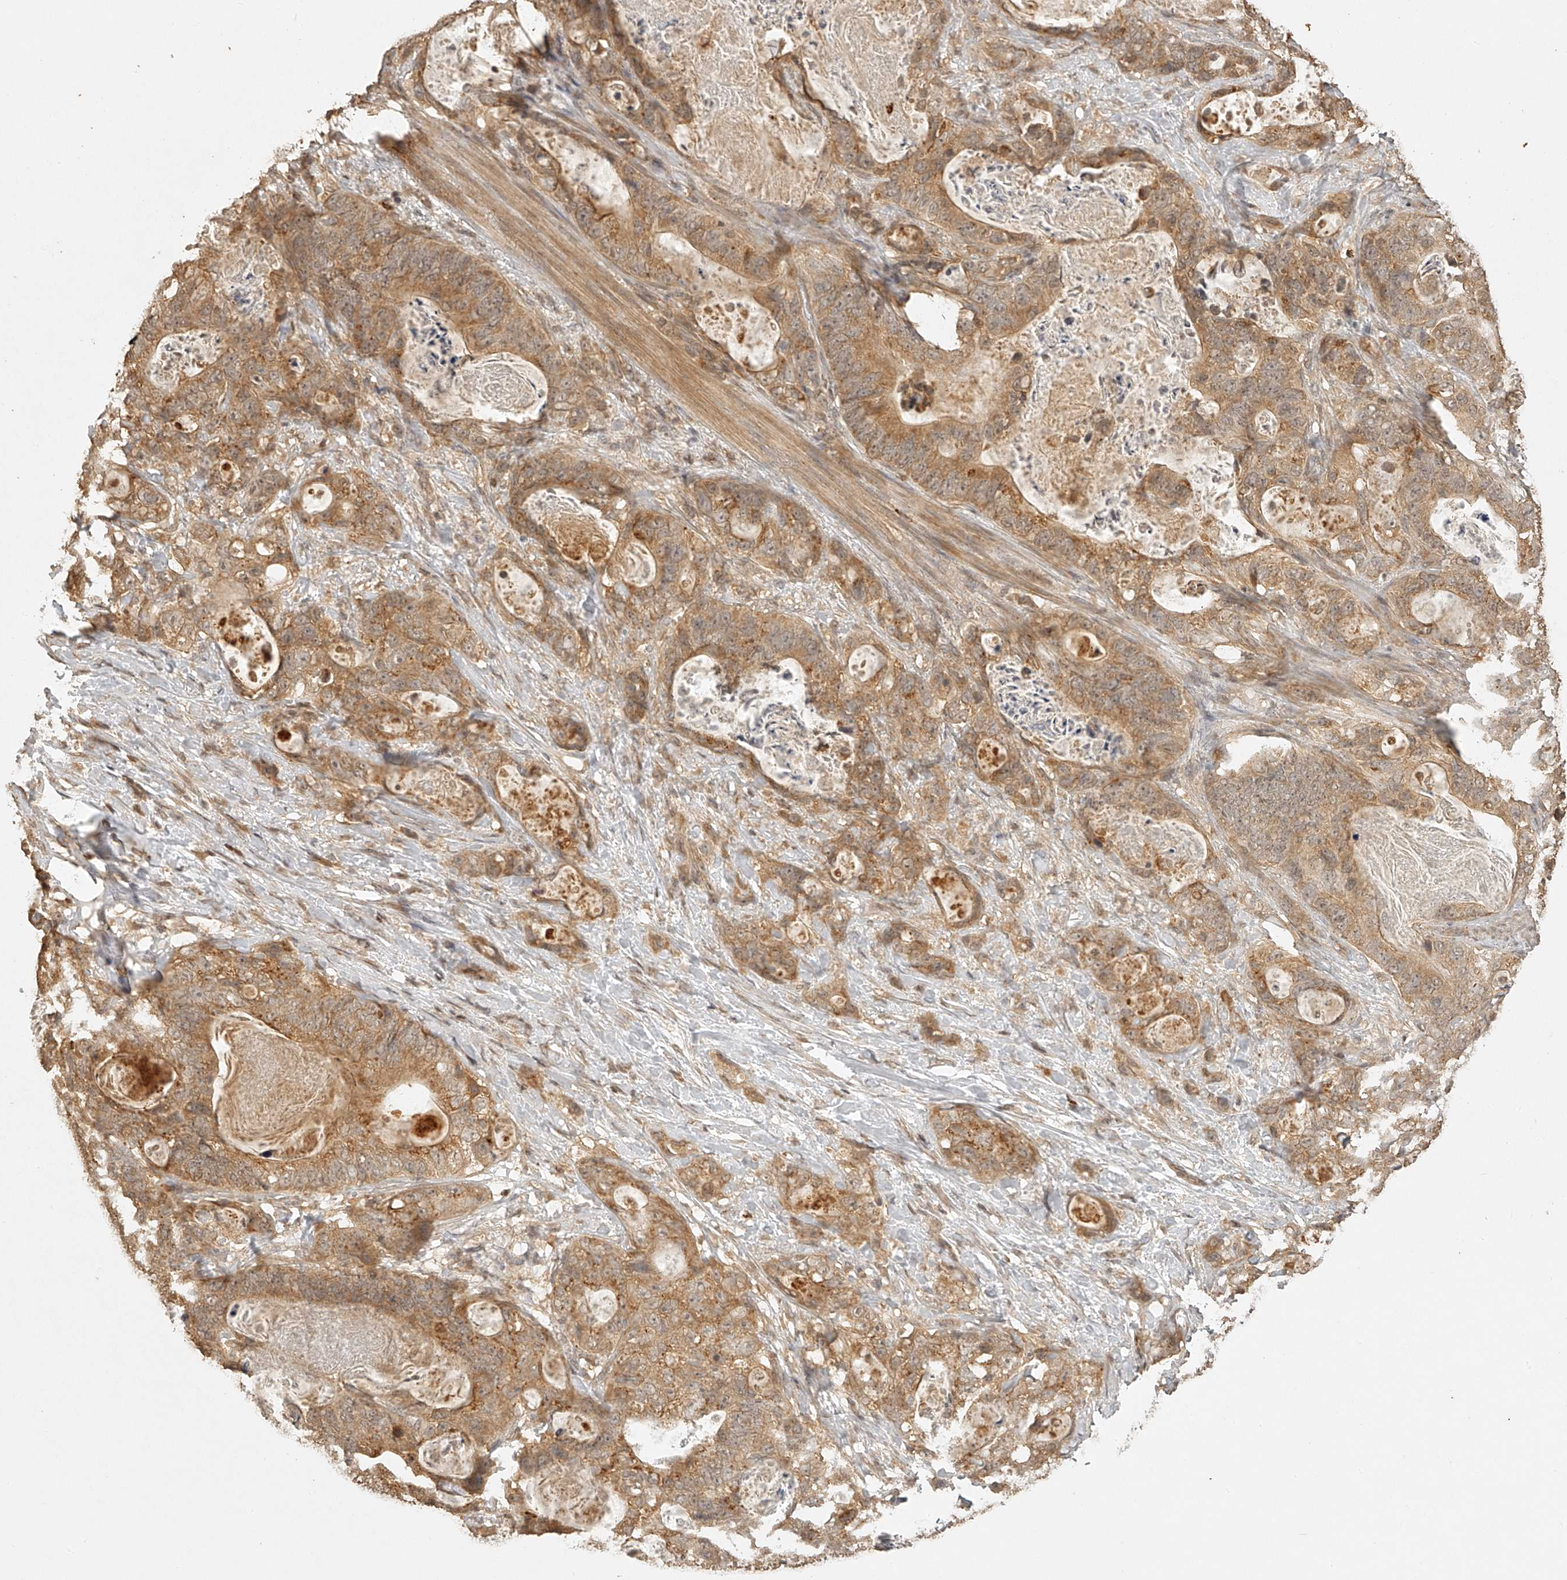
{"staining": {"intensity": "moderate", "quantity": ">75%", "location": "cytoplasmic/membranous"}, "tissue": "stomach cancer", "cell_type": "Tumor cells", "image_type": "cancer", "snomed": [{"axis": "morphology", "description": "Normal tissue, NOS"}, {"axis": "morphology", "description": "Adenocarcinoma, NOS"}, {"axis": "topography", "description": "Stomach"}], "caption": "Adenocarcinoma (stomach) stained for a protein demonstrates moderate cytoplasmic/membranous positivity in tumor cells.", "gene": "BCL2L11", "patient": {"sex": "female", "age": 89}}